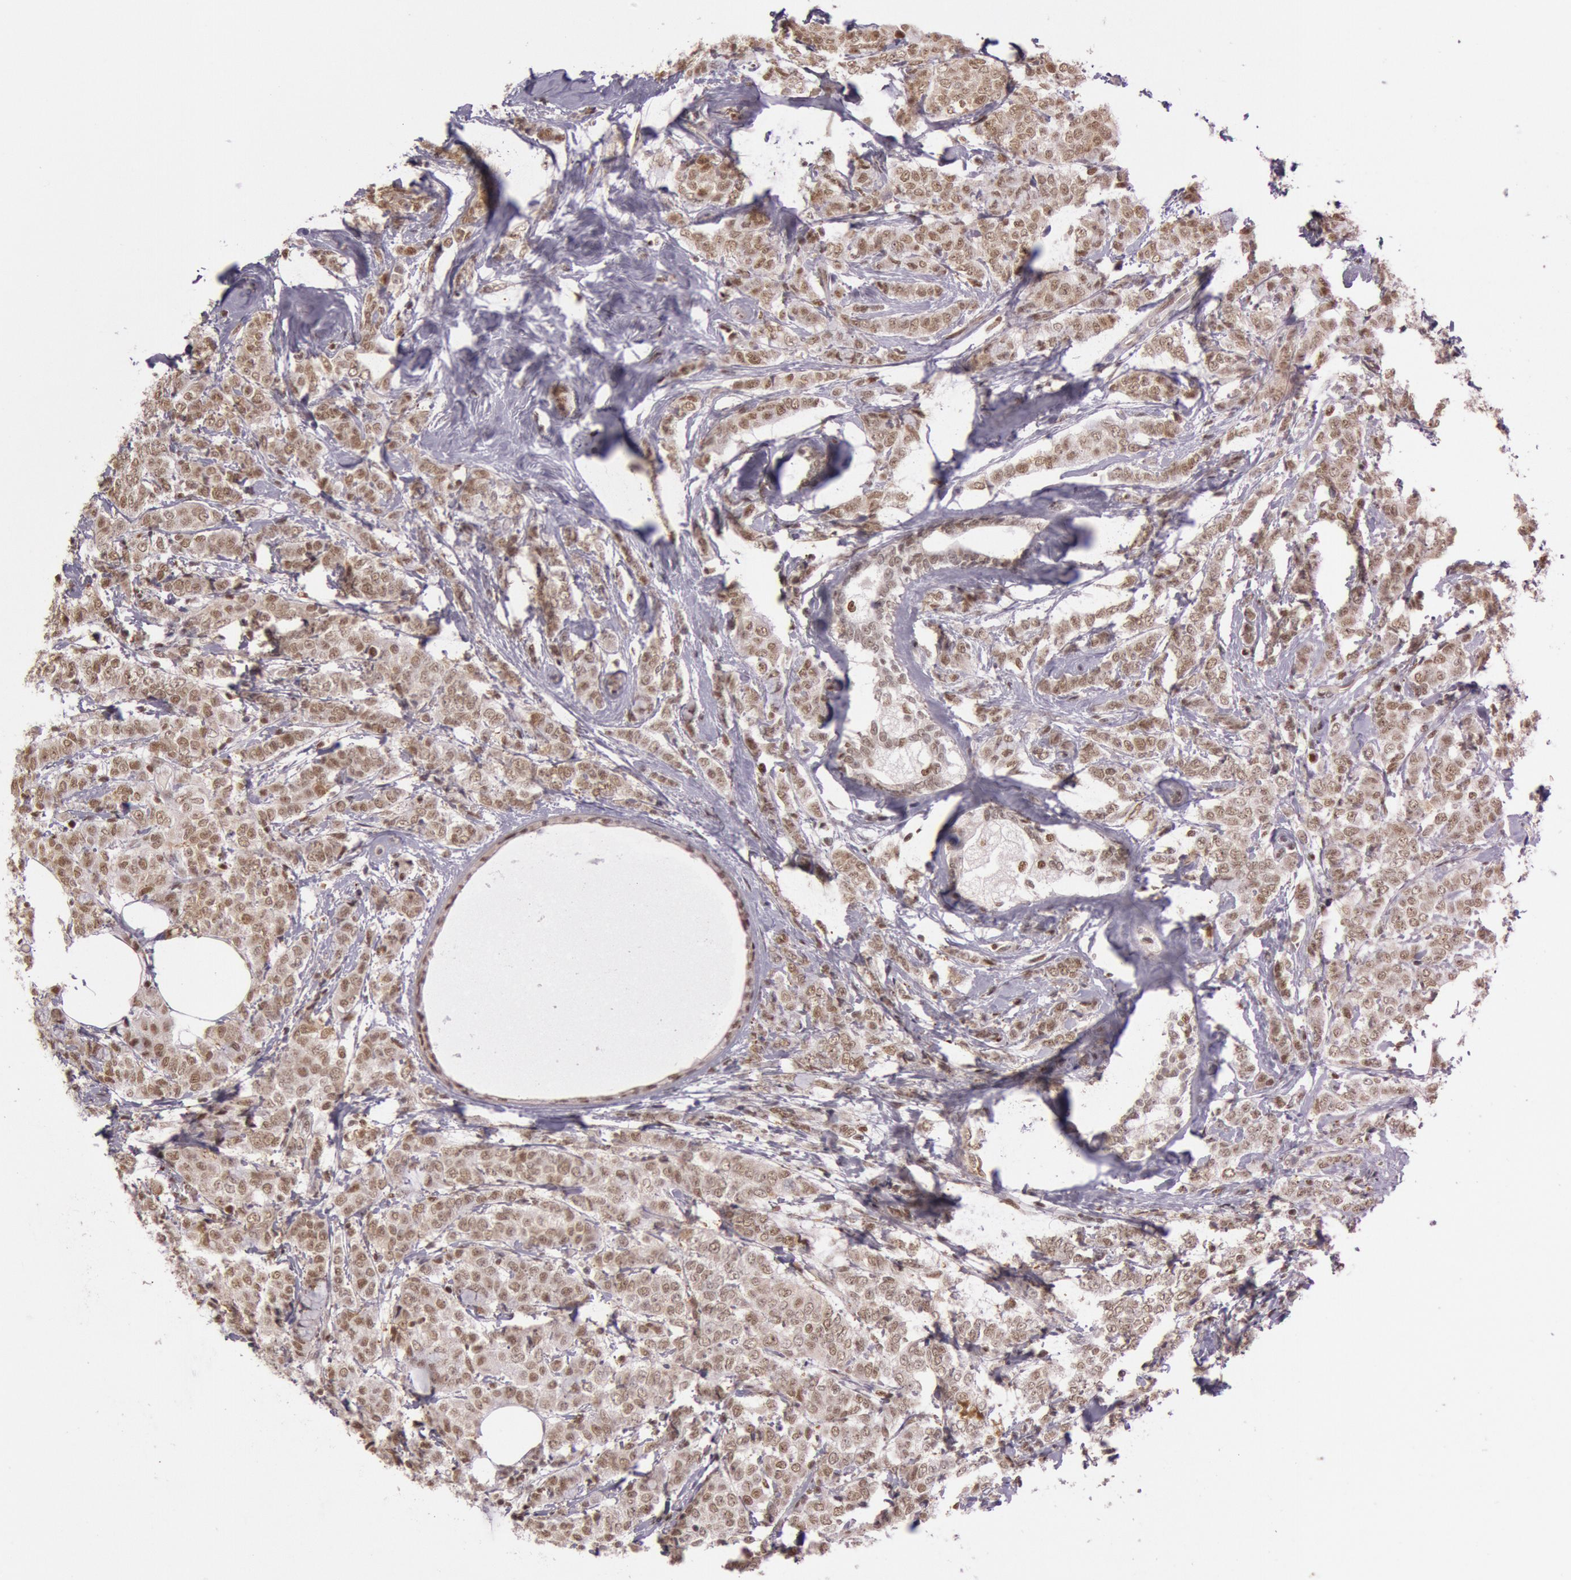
{"staining": {"intensity": "moderate", "quantity": ">75%", "location": "nuclear"}, "tissue": "breast cancer", "cell_type": "Tumor cells", "image_type": "cancer", "snomed": [{"axis": "morphology", "description": "Lobular carcinoma"}, {"axis": "topography", "description": "Breast"}], "caption": "Protein staining exhibits moderate nuclear expression in about >75% of tumor cells in breast lobular carcinoma.", "gene": "TASL", "patient": {"sex": "female", "age": 60}}